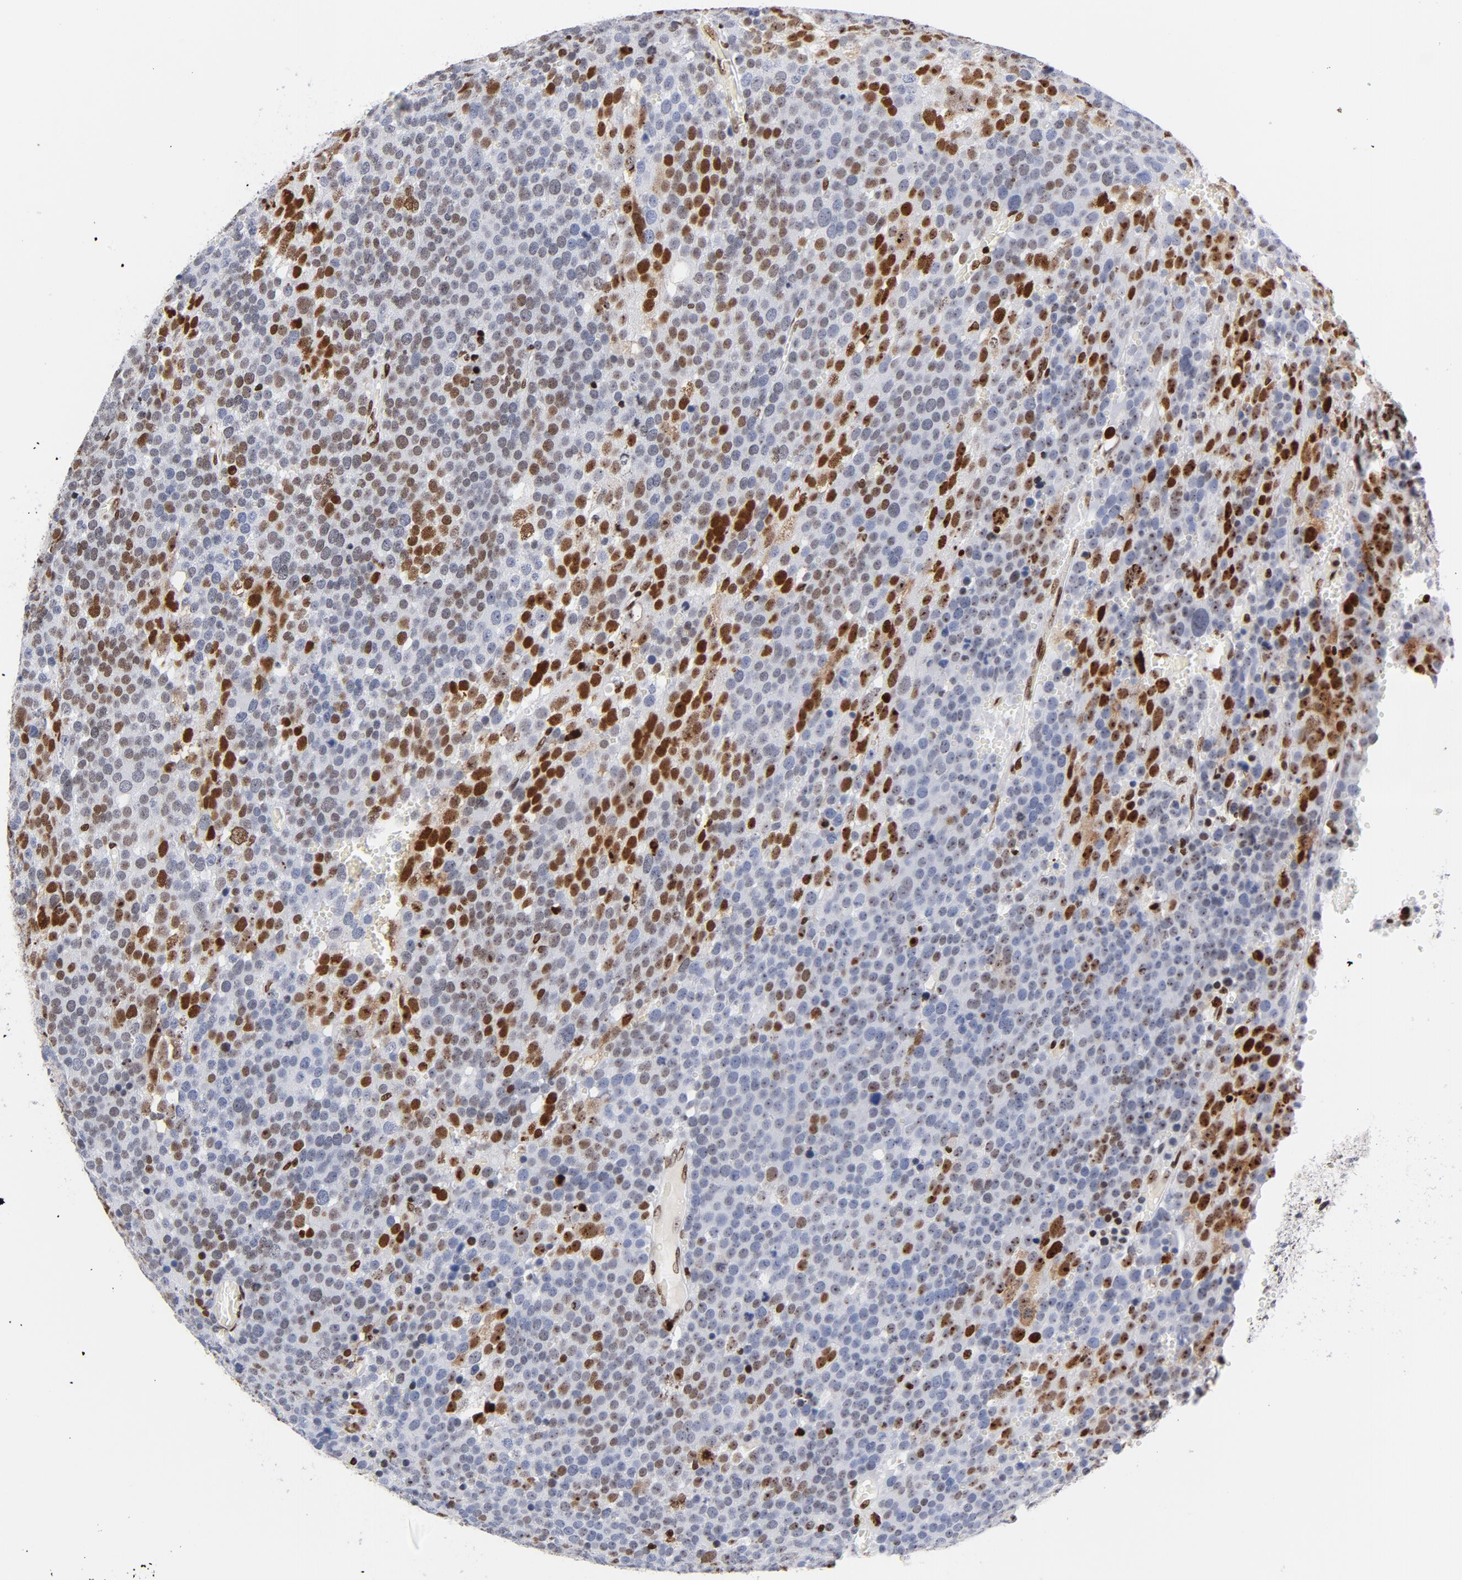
{"staining": {"intensity": "moderate", "quantity": "25%-75%", "location": "nuclear"}, "tissue": "testis cancer", "cell_type": "Tumor cells", "image_type": "cancer", "snomed": [{"axis": "morphology", "description": "Seminoma, NOS"}, {"axis": "topography", "description": "Testis"}], "caption": "Immunohistochemistry (IHC) image of neoplastic tissue: testis seminoma stained using immunohistochemistry (IHC) displays medium levels of moderate protein expression localized specifically in the nuclear of tumor cells, appearing as a nuclear brown color.", "gene": "TOP2B", "patient": {"sex": "male", "age": 71}}